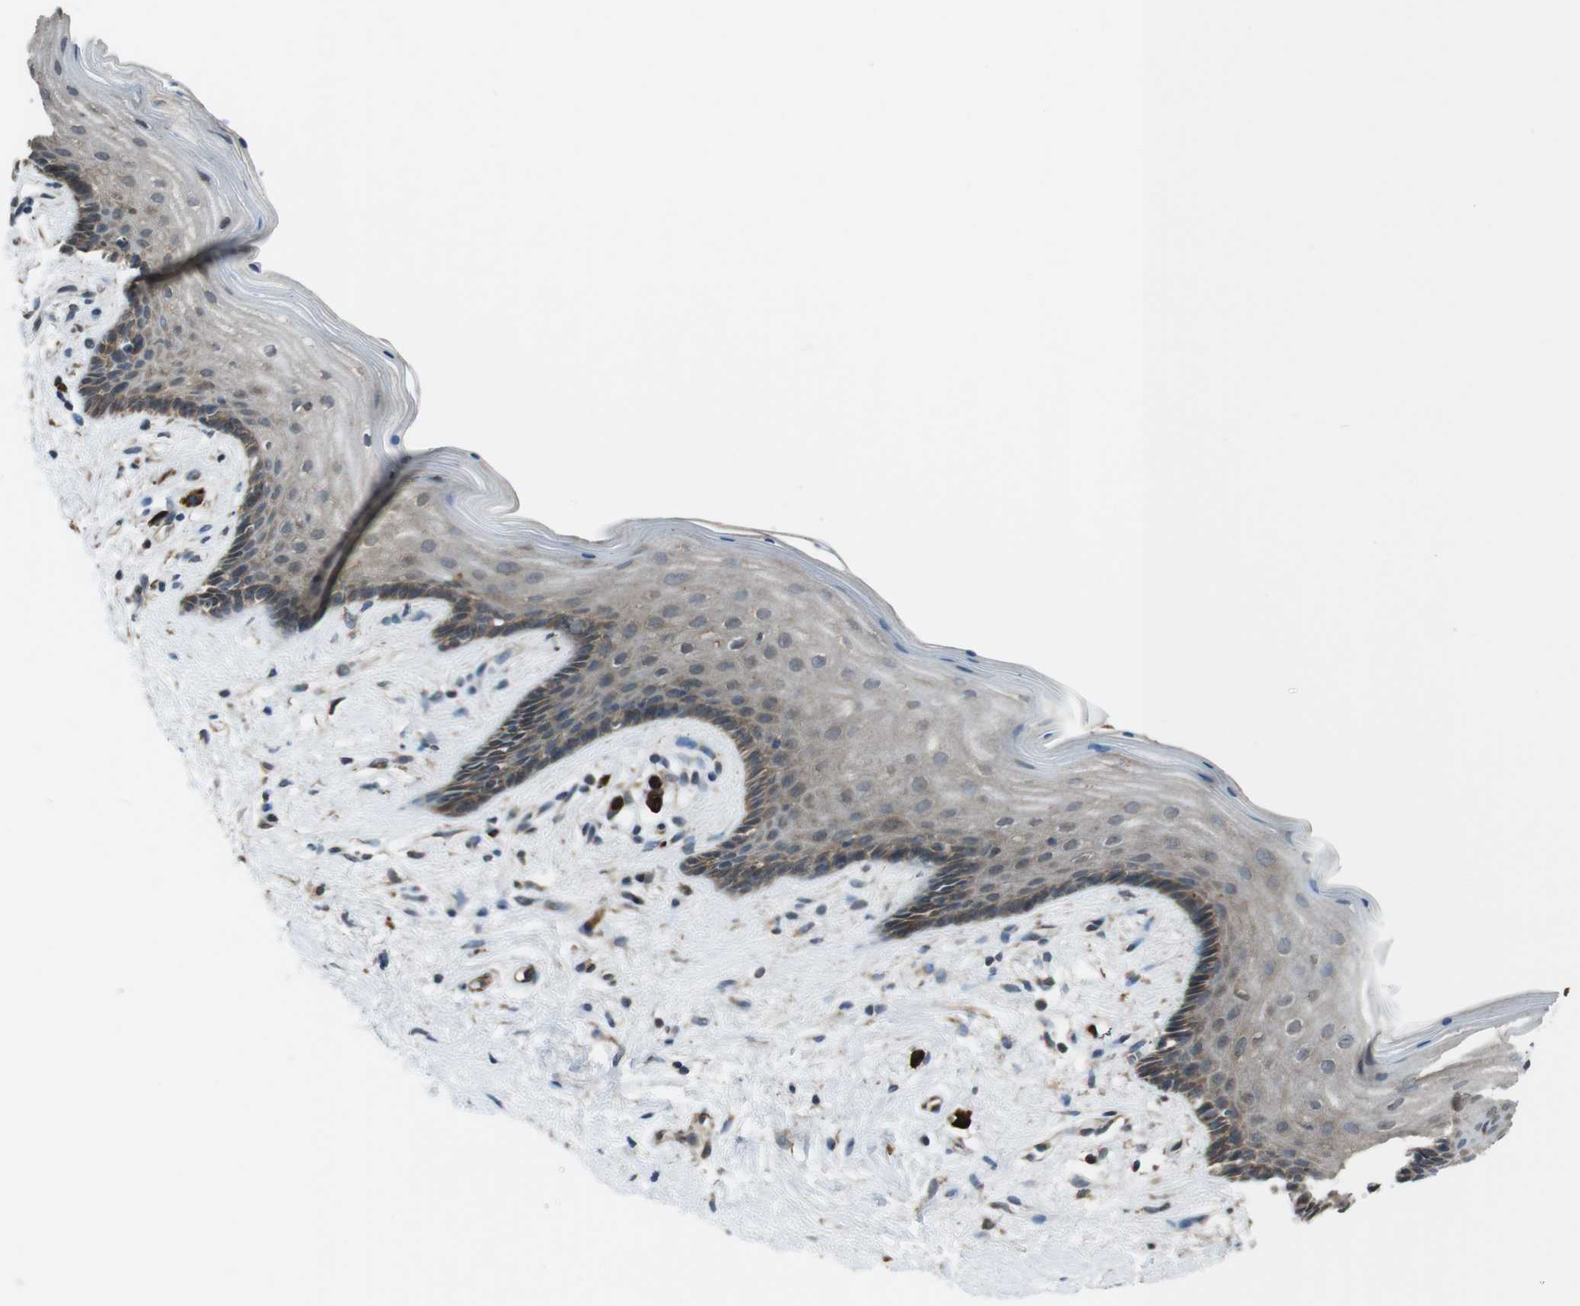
{"staining": {"intensity": "weak", "quantity": "25%-75%", "location": "cytoplasmic/membranous"}, "tissue": "vagina", "cell_type": "Squamous epithelial cells", "image_type": "normal", "snomed": [{"axis": "morphology", "description": "Normal tissue, NOS"}, {"axis": "topography", "description": "Vagina"}], "caption": "There is low levels of weak cytoplasmic/membranous positivity in squamous epithelial cells of normal vagina, as demonstrated by immunohistochemical staining (brown color).", "gene": "SSR3", "patient": {"sex": "female", "age": 44}}